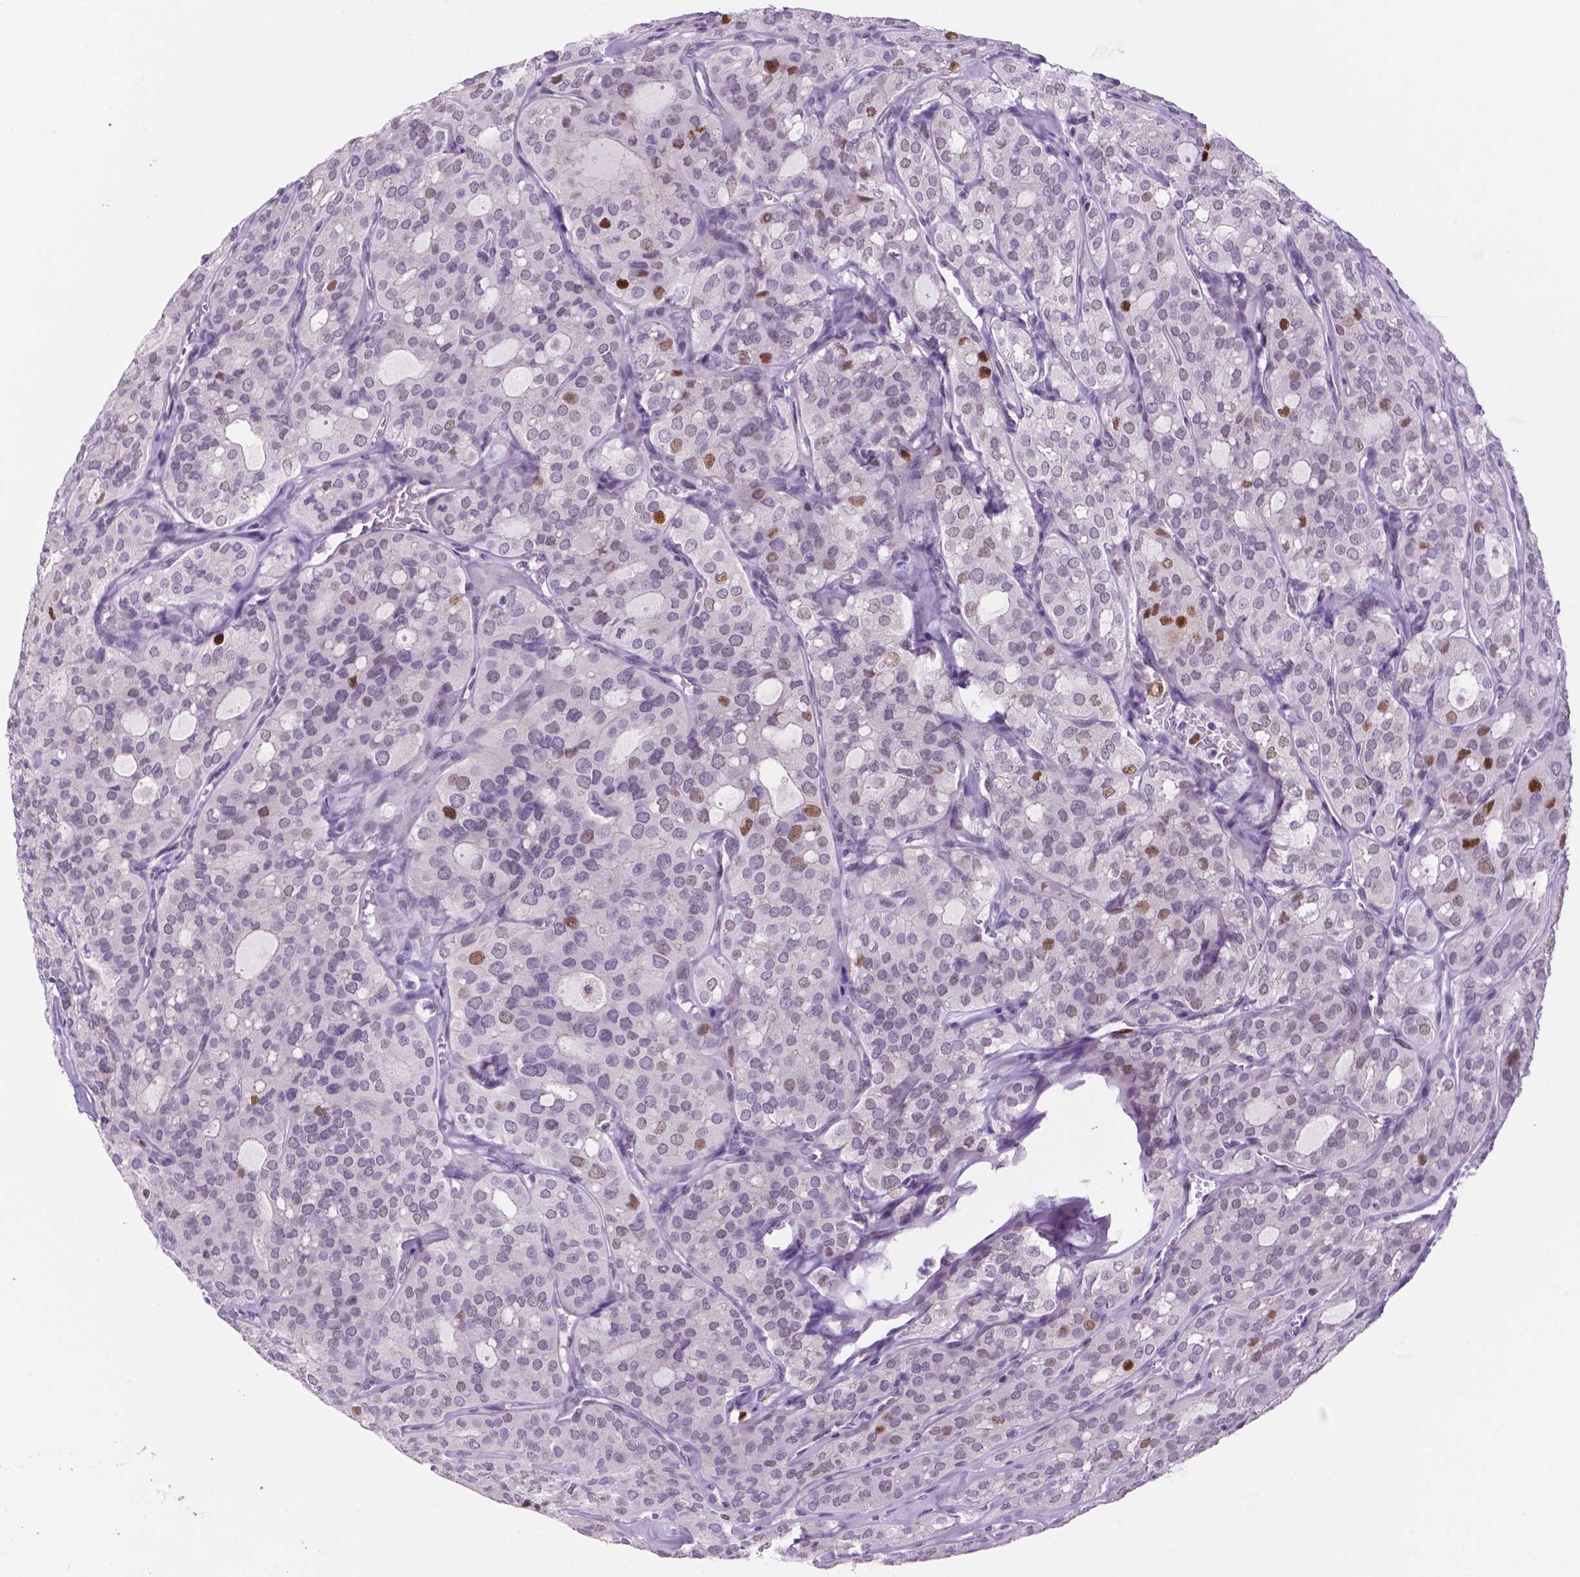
{"staining": {"intensity": "moderate", "quantity": "<25%", "location": "nuclear"}, "tissue": "thyroid cancer", "cell_type": "Tumor cells", "image_type": "cancer", "snomed": [{"axis": "morphology", "description": "Follicular adenoma carcinoma, NOS"}, {"axis": "topography", "description": "Thyroid gland"}], "caption": "Immunohistochemical staining of human thyroid follicular adenoma carcinoma demonstrates low levels of moderate nuclear protein positivity in approximately <25% of tumor cells.", "gene": "NCAPH2", "patient": {"sex": "male", "age": 75}}